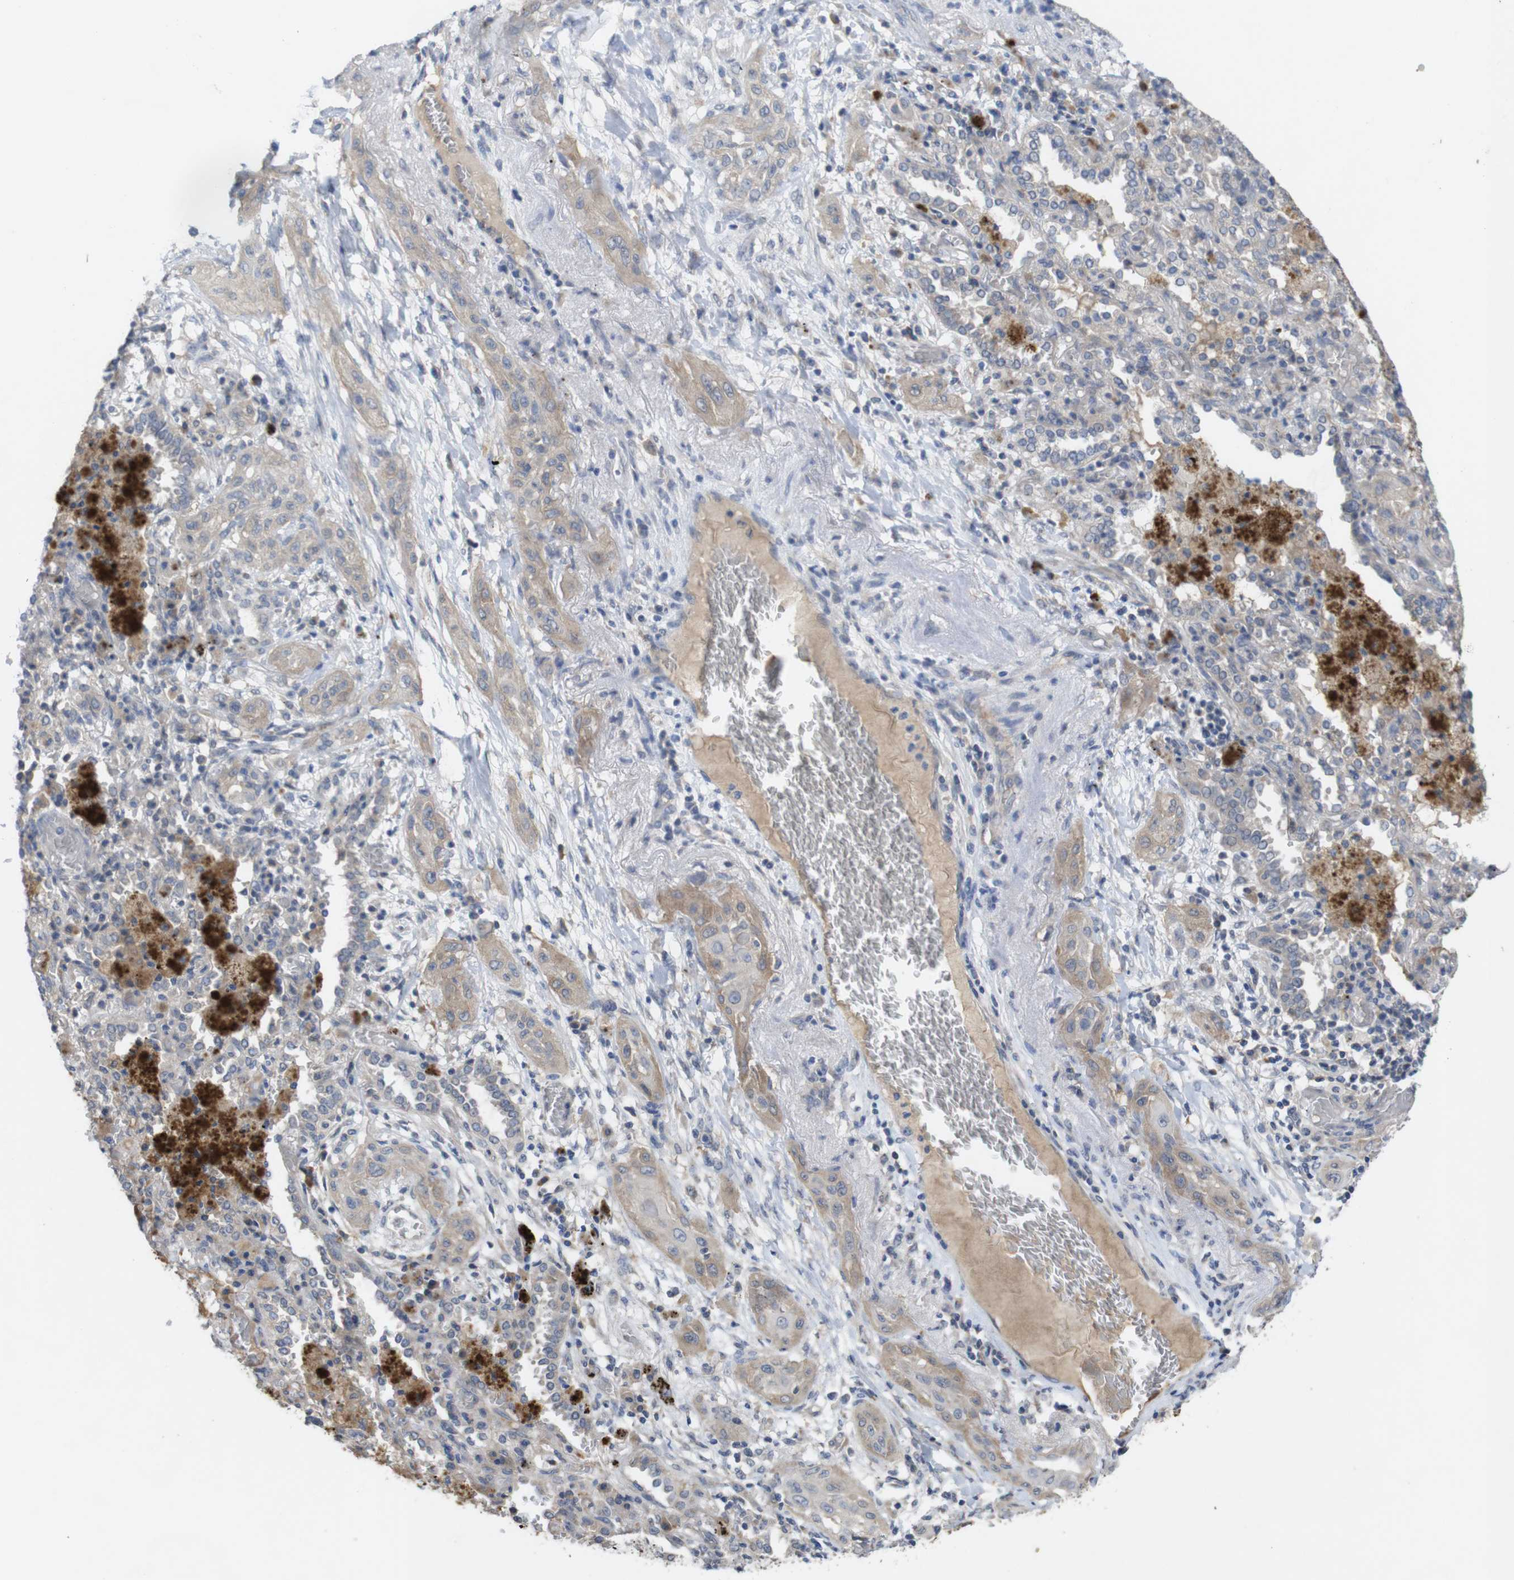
{"staining": {"intensity": "weak", "quantity": "25%-75%", "location": "cytoplasmic/membranous"}, "tissue": "lung cancer", "cell_type": "Tumor cells", "image_type": "cancer", "snomed": [{"axis": "morphology", "description": "Squamous cell carcinoma, NOS"}, {"axis": "topography", "description": "Lung"}], "caption": "IHC histopathology image of neoplastic tissue: human lung cancer stained using immunohistochemistry (IHC) exhibits low levels of weak protein expression localized specifically in the cytoplasmic/membranous of tumor cells, appearing as a cytoplasmic/membranous brown color.", "gene": "BCAR3", "patient": {"sex": "female", "age": 47}}